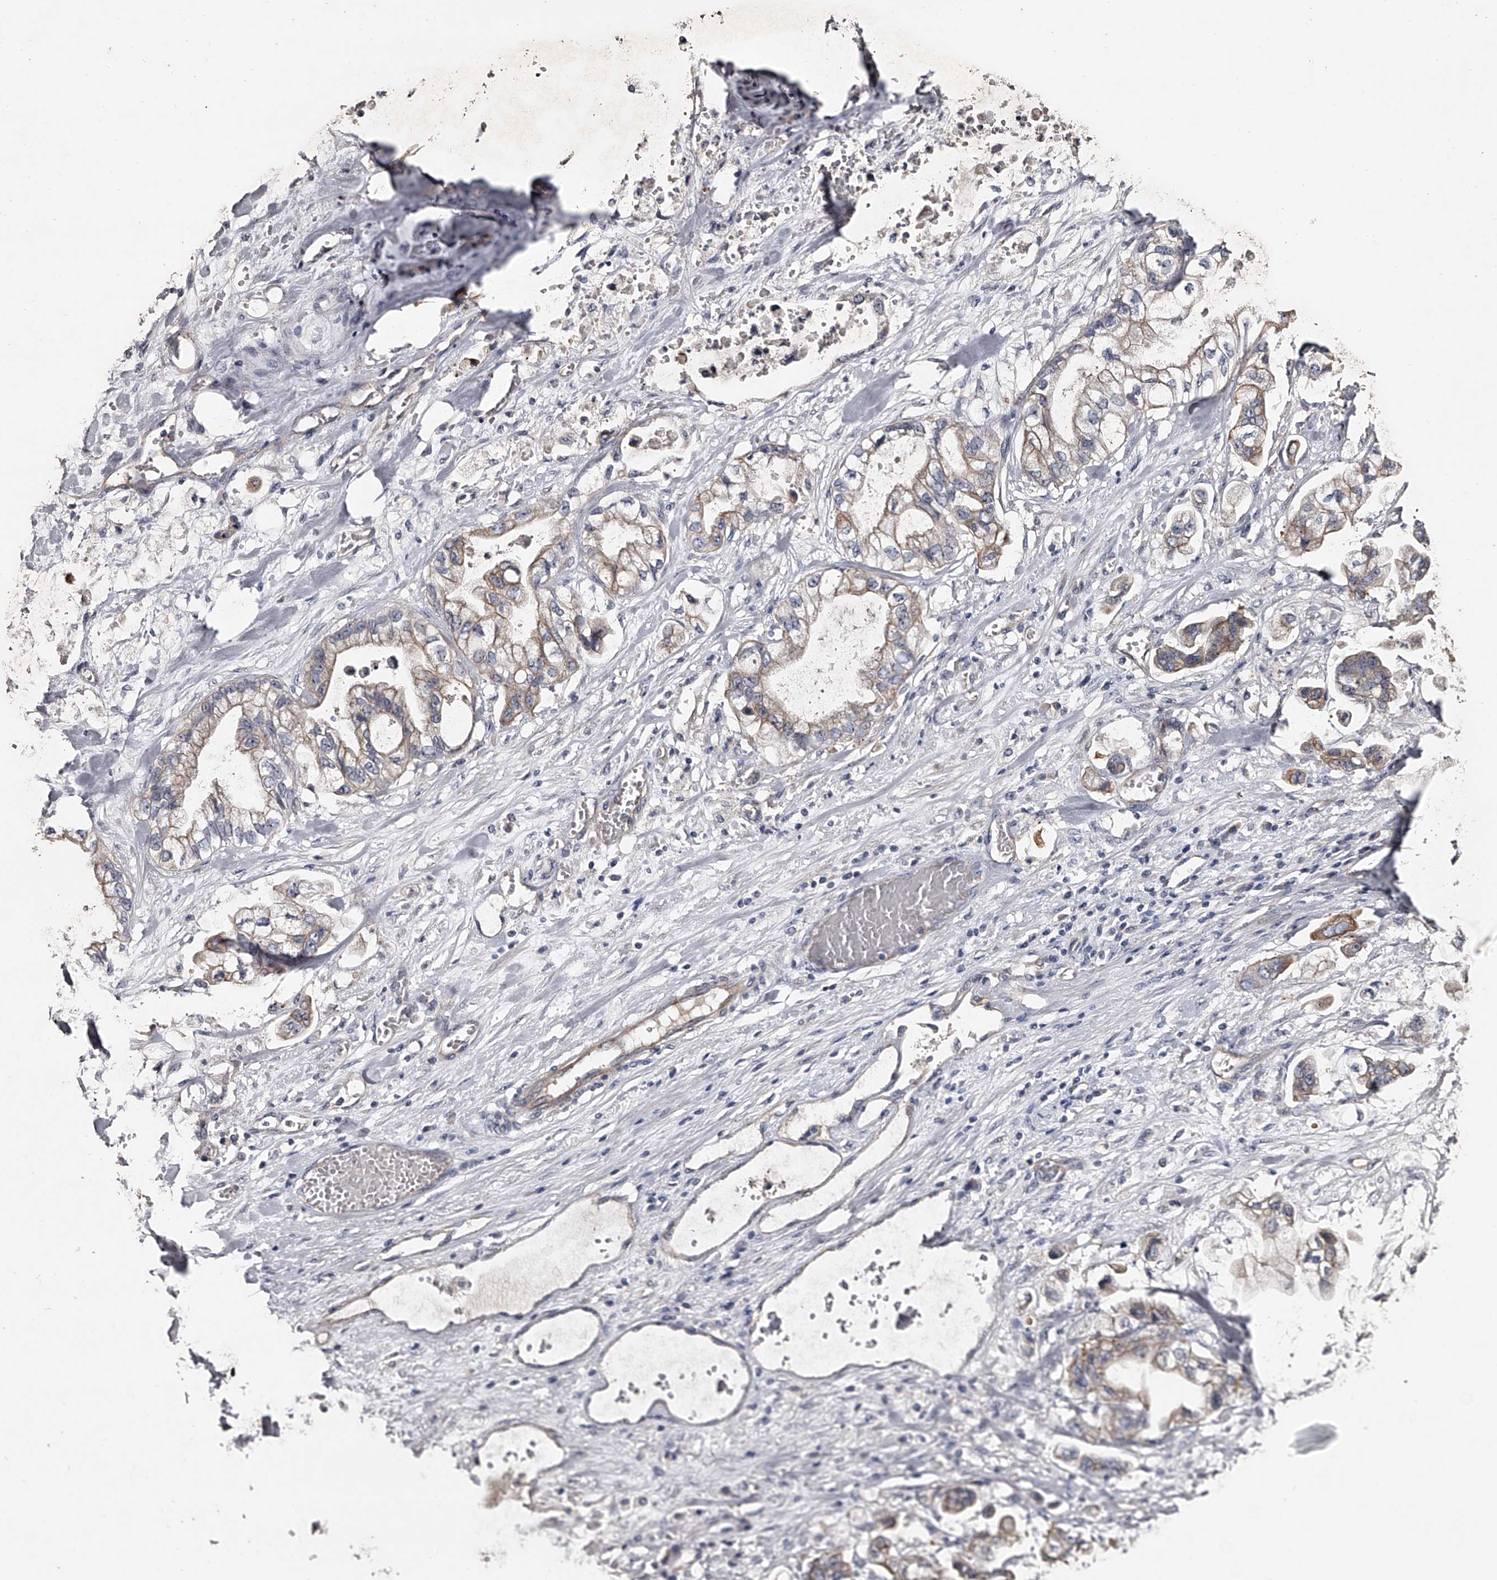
{"staining": {"intensity": "weak", "quantity": "25%-75%", "location": "cytoplasmic/membranous"}, "tissue": "stomach cancer", "cell_type": "Tumor cells", "image_type": "cancer", "snomed": [{"axis": "morphology", "description": "Normal tissue, NOS"}, {"axis": "morphology", "description": "Adenocarcinoma, NOS"}, {"axis": "topography", "description": "Stomach"}], "caption": "IHC (DAB) staining of human adenocarcinoma (stomach) demonstrates weak cytoplasmic/membranous protein expression in about 25%-75% of tumor cells.", "gene": "MDN1", "patient": {"sex": "male", "age": 62}}